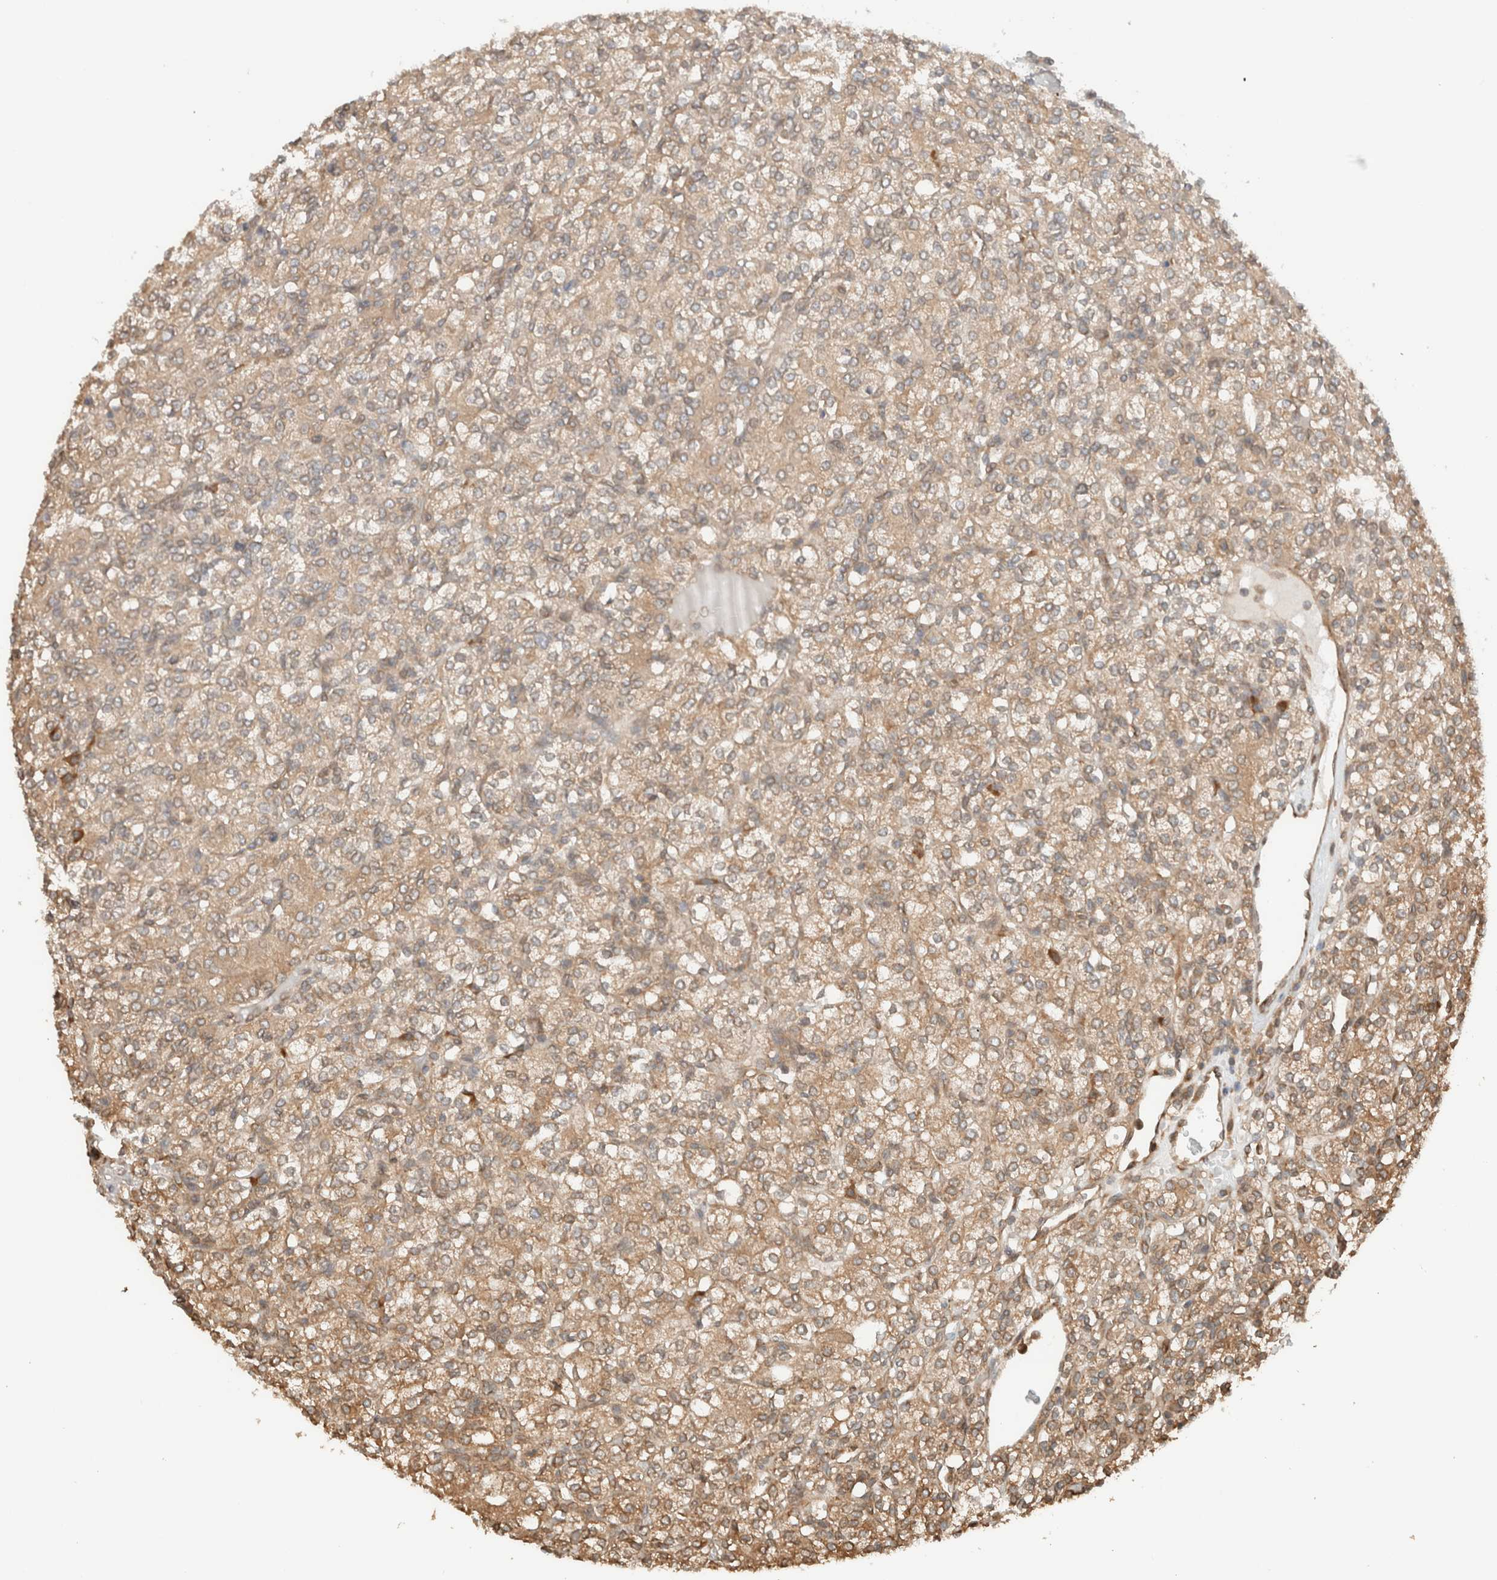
{"staining": {"intensity": "weak", "quantity": ">75%", "location": "cytoplasmic/membranous"}, "tissue": "renal cancer", "cell_type": "Tumor cells", "image_type": "cancer", "snomed": [{"axis": "morphology", "description": "Adenocarcinoma, NOS"}, {"axis": "topography", "description": "Kidney"}], "caption": "High-magnification brightfield microscopy of adenocarcinoma (renal) stained with DAB (3,3'-diaminobenzidine) (brown) and counterstained with hematoxylin (blue). tumor cells exhibit weak cytoplasmic/membranous staining is seen in about>75% of cells. (IHC, brightfield microscopy, high magnification).", "gene": "ARFGEF2", "patient": {"sex": "male", "age": 77}}